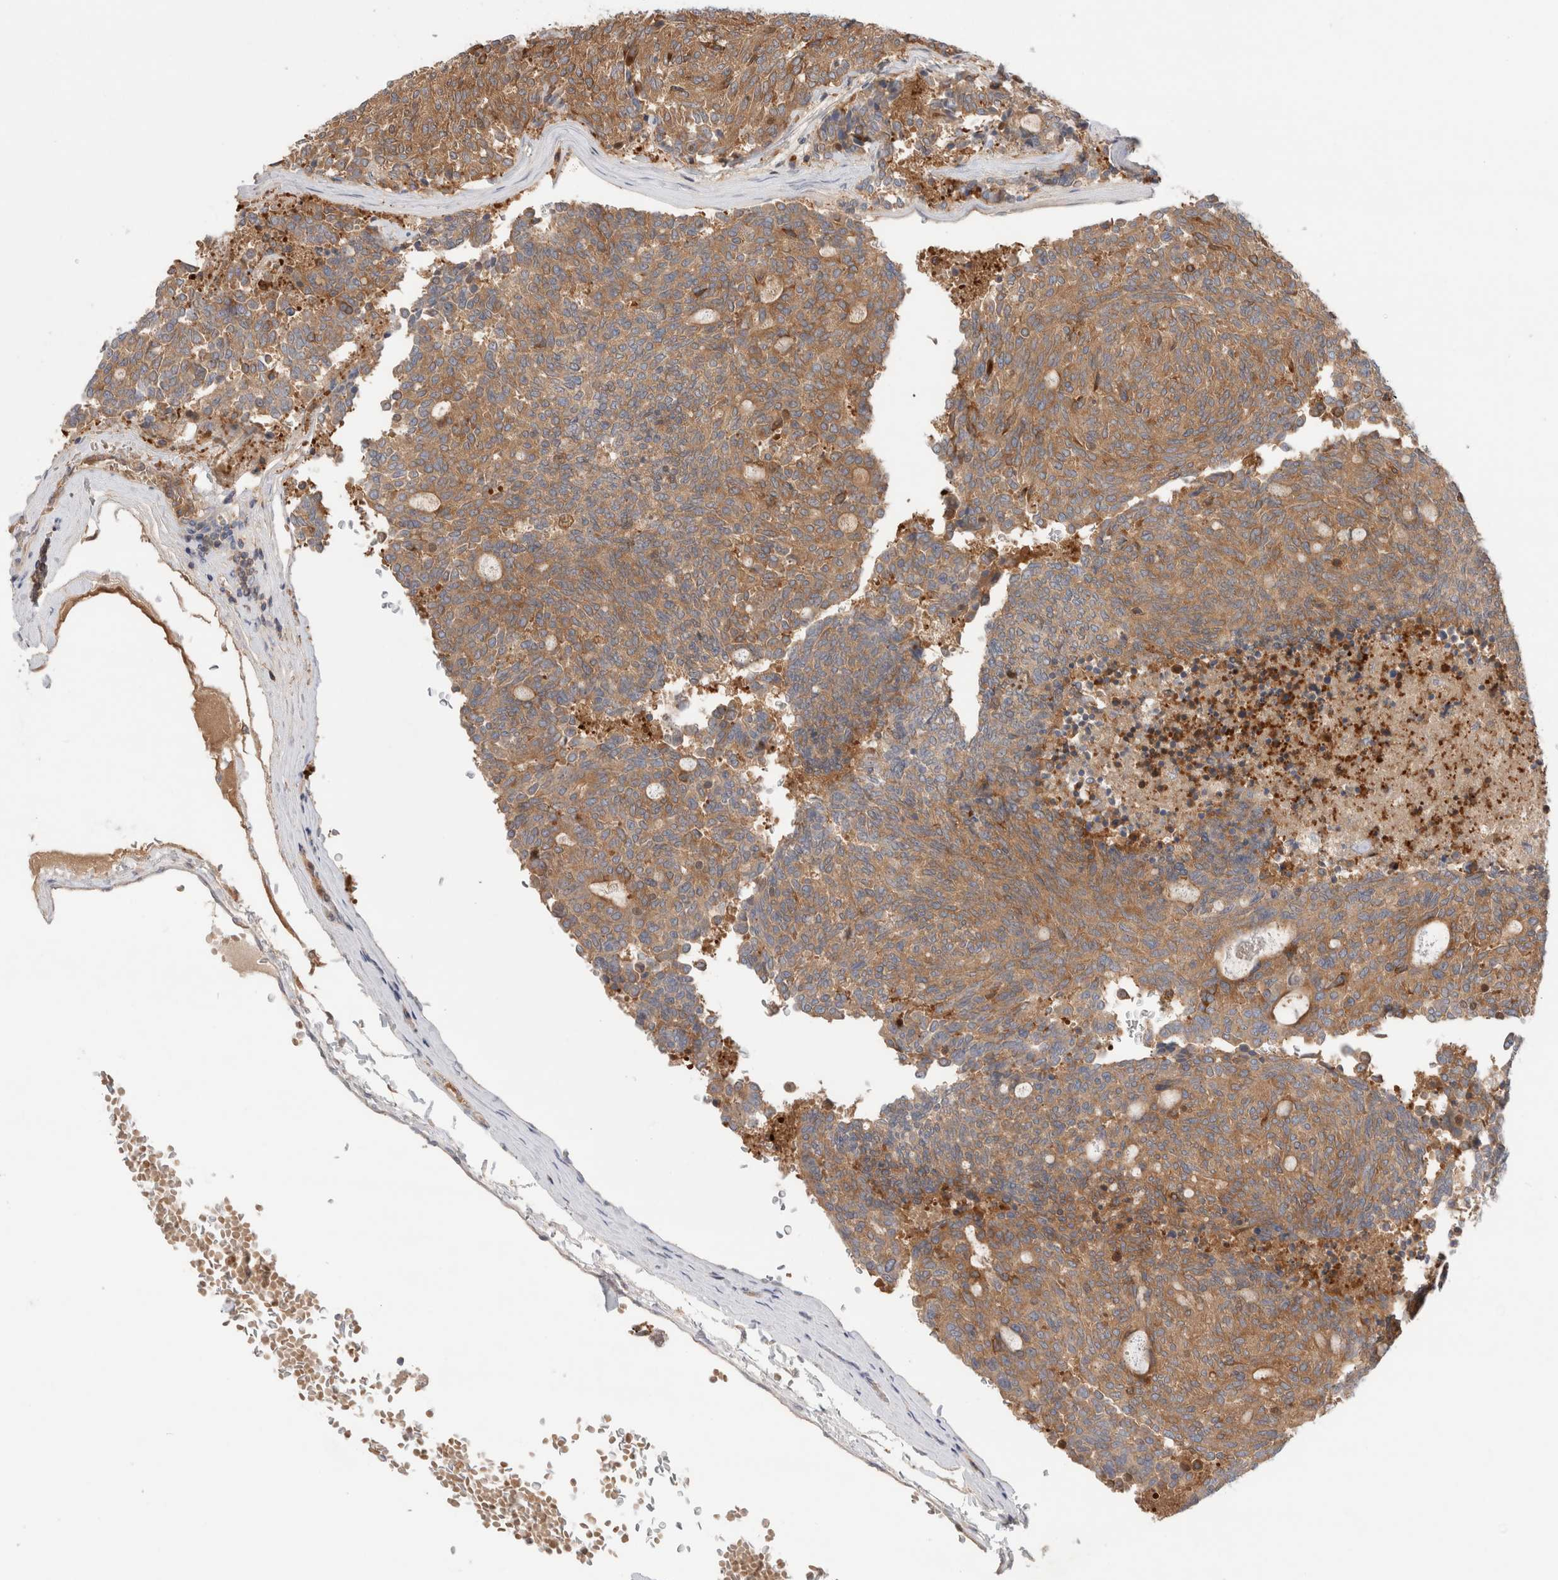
{"staining": {"intensity": "moderate", "quantity": ">75%", "location": "cytoplasmic/membranous"}, "tissue": "carcinoid", "cell_type": "Tumor cells", "image_type": "cancer", "snomed": [{"axis": "morphology", "description": "Carcinoid, malignant, NOS"}, {"axis": "topography", "description": "Pancreas"}], "caption": "The histopathology image demonstrates immunohistochemical staining of carcinoid (malignant). There is moderate cytoplasmic/membranous expression is identified in approximately >75% of tumor cells.", "gene": "KLHL14", "patient": {"sex": "female", "age": 54}}